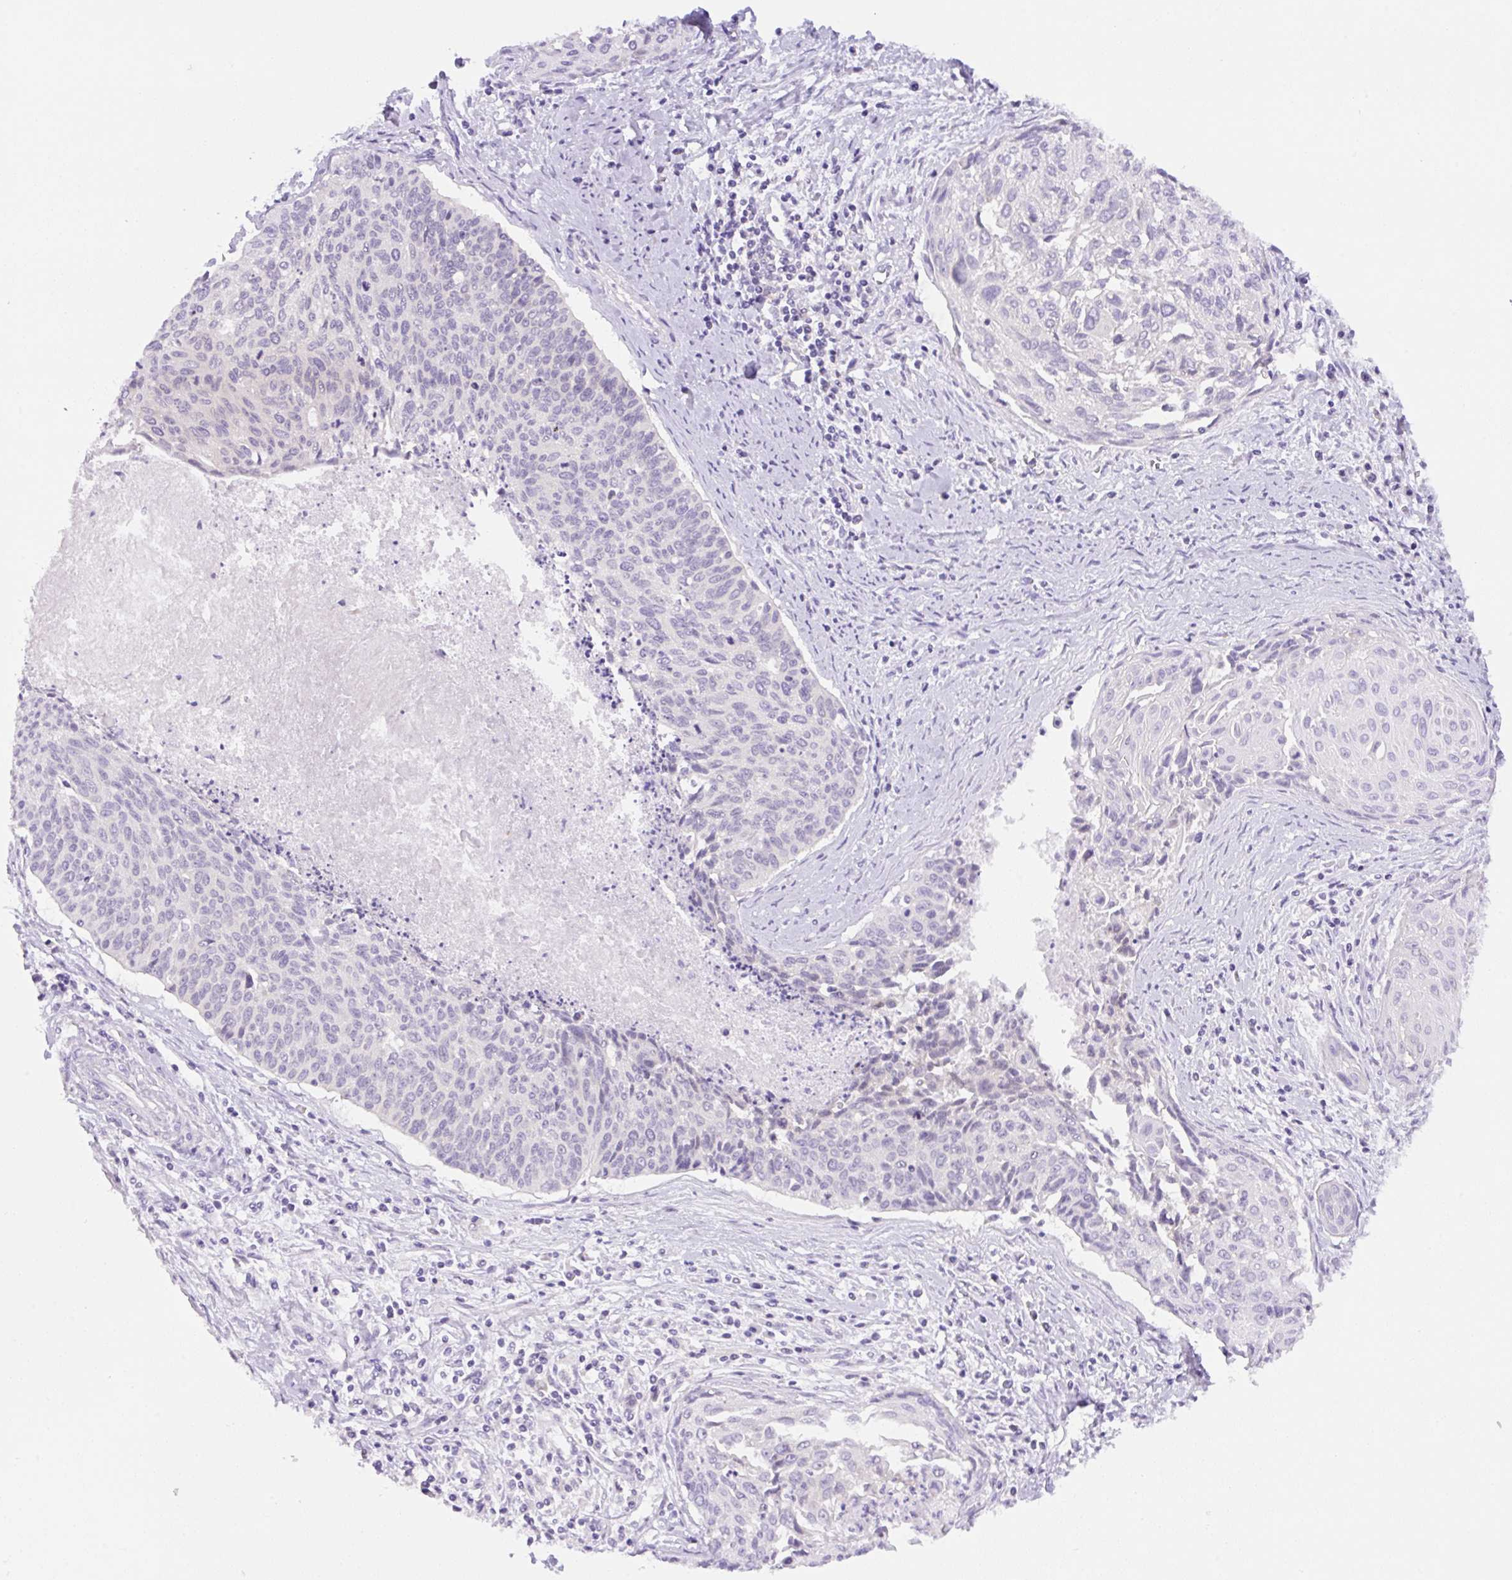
{"staining": {"intensity": "negative", "quantity": "none", "location": "none"}, "tissue": "cervical cancer", "cell_type": "Tumor cells", "image_type": "cancer", "snomed": [{"axis": "morphology", "description": "Squamous cell carcinoma, NOS"}, {"axis": "topography", "description": "Cervix"}], "caption": "IHC micrograph of human squamous cell carcinoma (cervical) stained for a protein (brown), which shows no positivity in tumor cells. The staining was performed using DAB to visualize the protein expression in brown, while the nuclei were stained in blue with hematoxylin (Magnification: 20x).", "gene": "CAMK2B", "patient": {"sex": "female", "age": 55}}